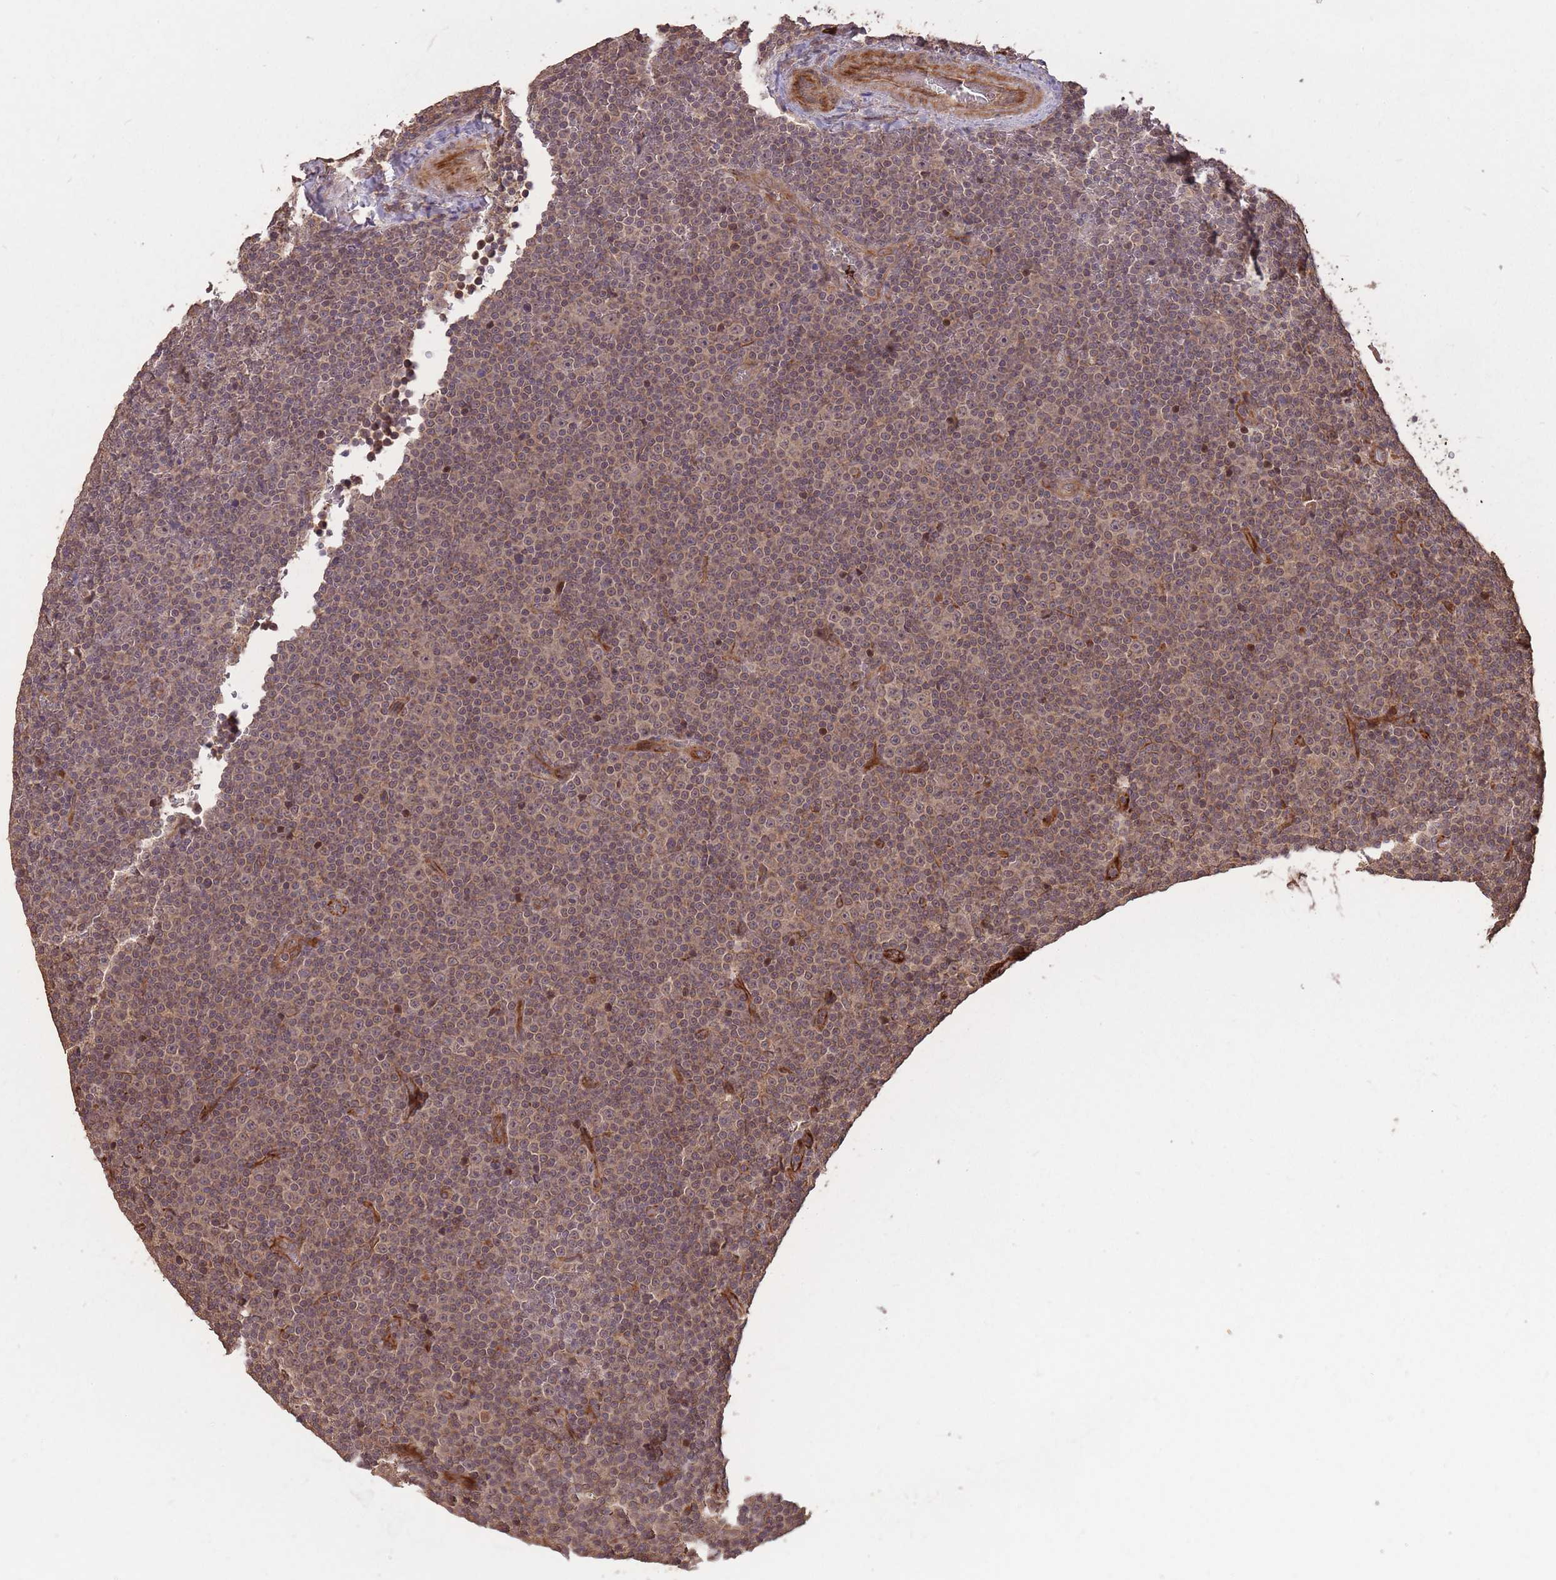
{"staining": {"intensity": "weak", "quantity": "25%-75%", "location": "cytoplasmic/membranous"}, "tissue": "lymphoma", "cell_type": "Tumor cells", "image_type": "cancer", "snomed": [{"axis": "morphology", "description": "Malignant lymphoma, non-Hodgkin's type, Low grade"}, {"axis": "topography", "description": "Lymph node"}], "caption": "Malignant lymphoma, non-Hodgkin's type (low-grade) stained with a protein marker displays weak staining in tumor cells.", "gene": "ERBB3", "patient": {"sex": "female", "age": 67}}